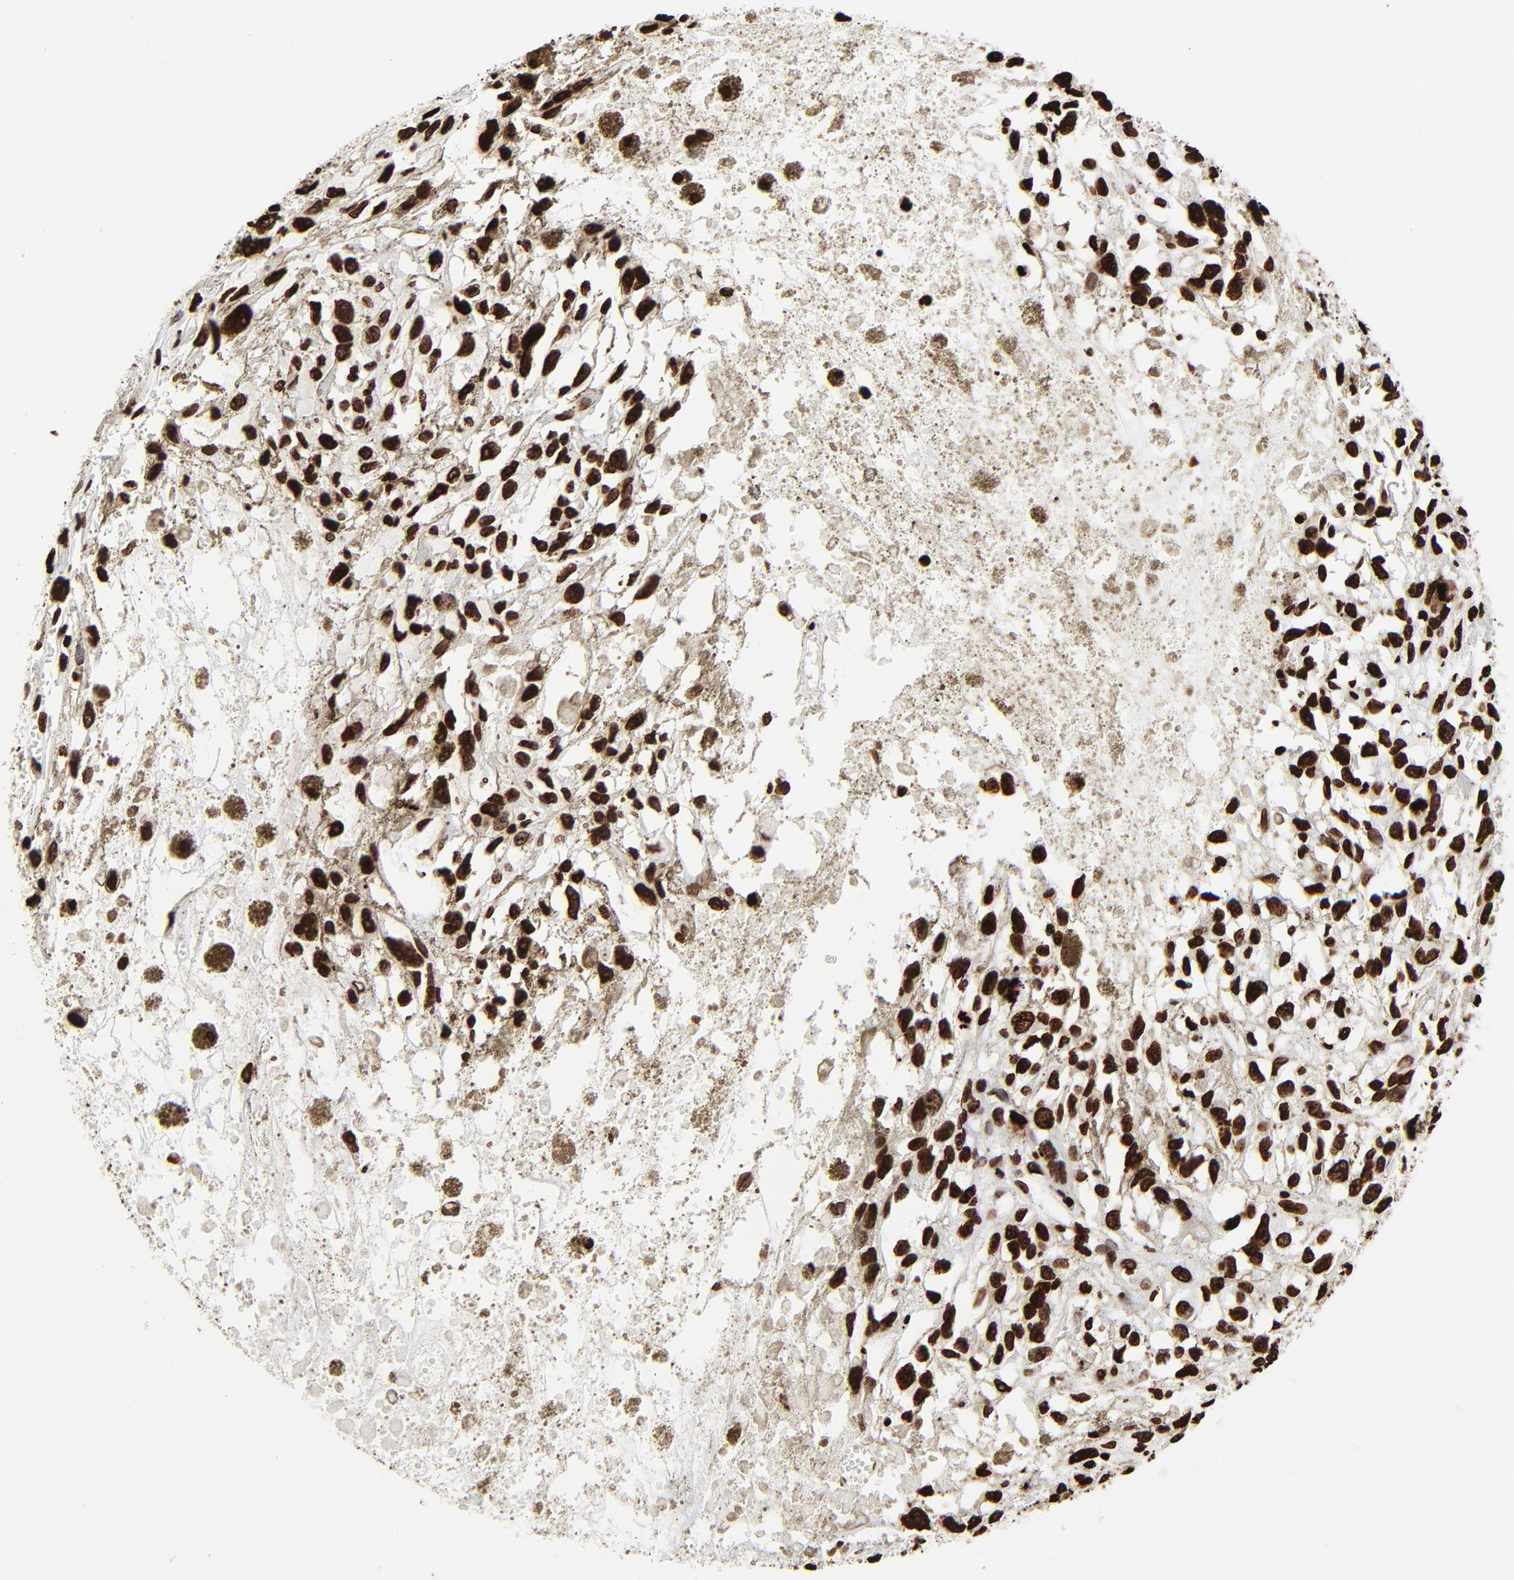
{"staining": {"intensity": "strong", "quantity": ">75%", "location": "nuclear"}, "tissue": "melanoma", "cell_type": "Tumor cells", "image_type": "cancer", "snomed": [{"axis": "morphology", "description": "Malignant melanoma, Metastatic site"}, {"axis": "topography", "description": "Lymph node"}], "caption": "Protein positivity by immunohistochemistry exhibits strong nuclear expression in about >75% of tumor cells in melanoma.", "gene": "H3-4", "patient": {"sex": "male", "age": 59}}